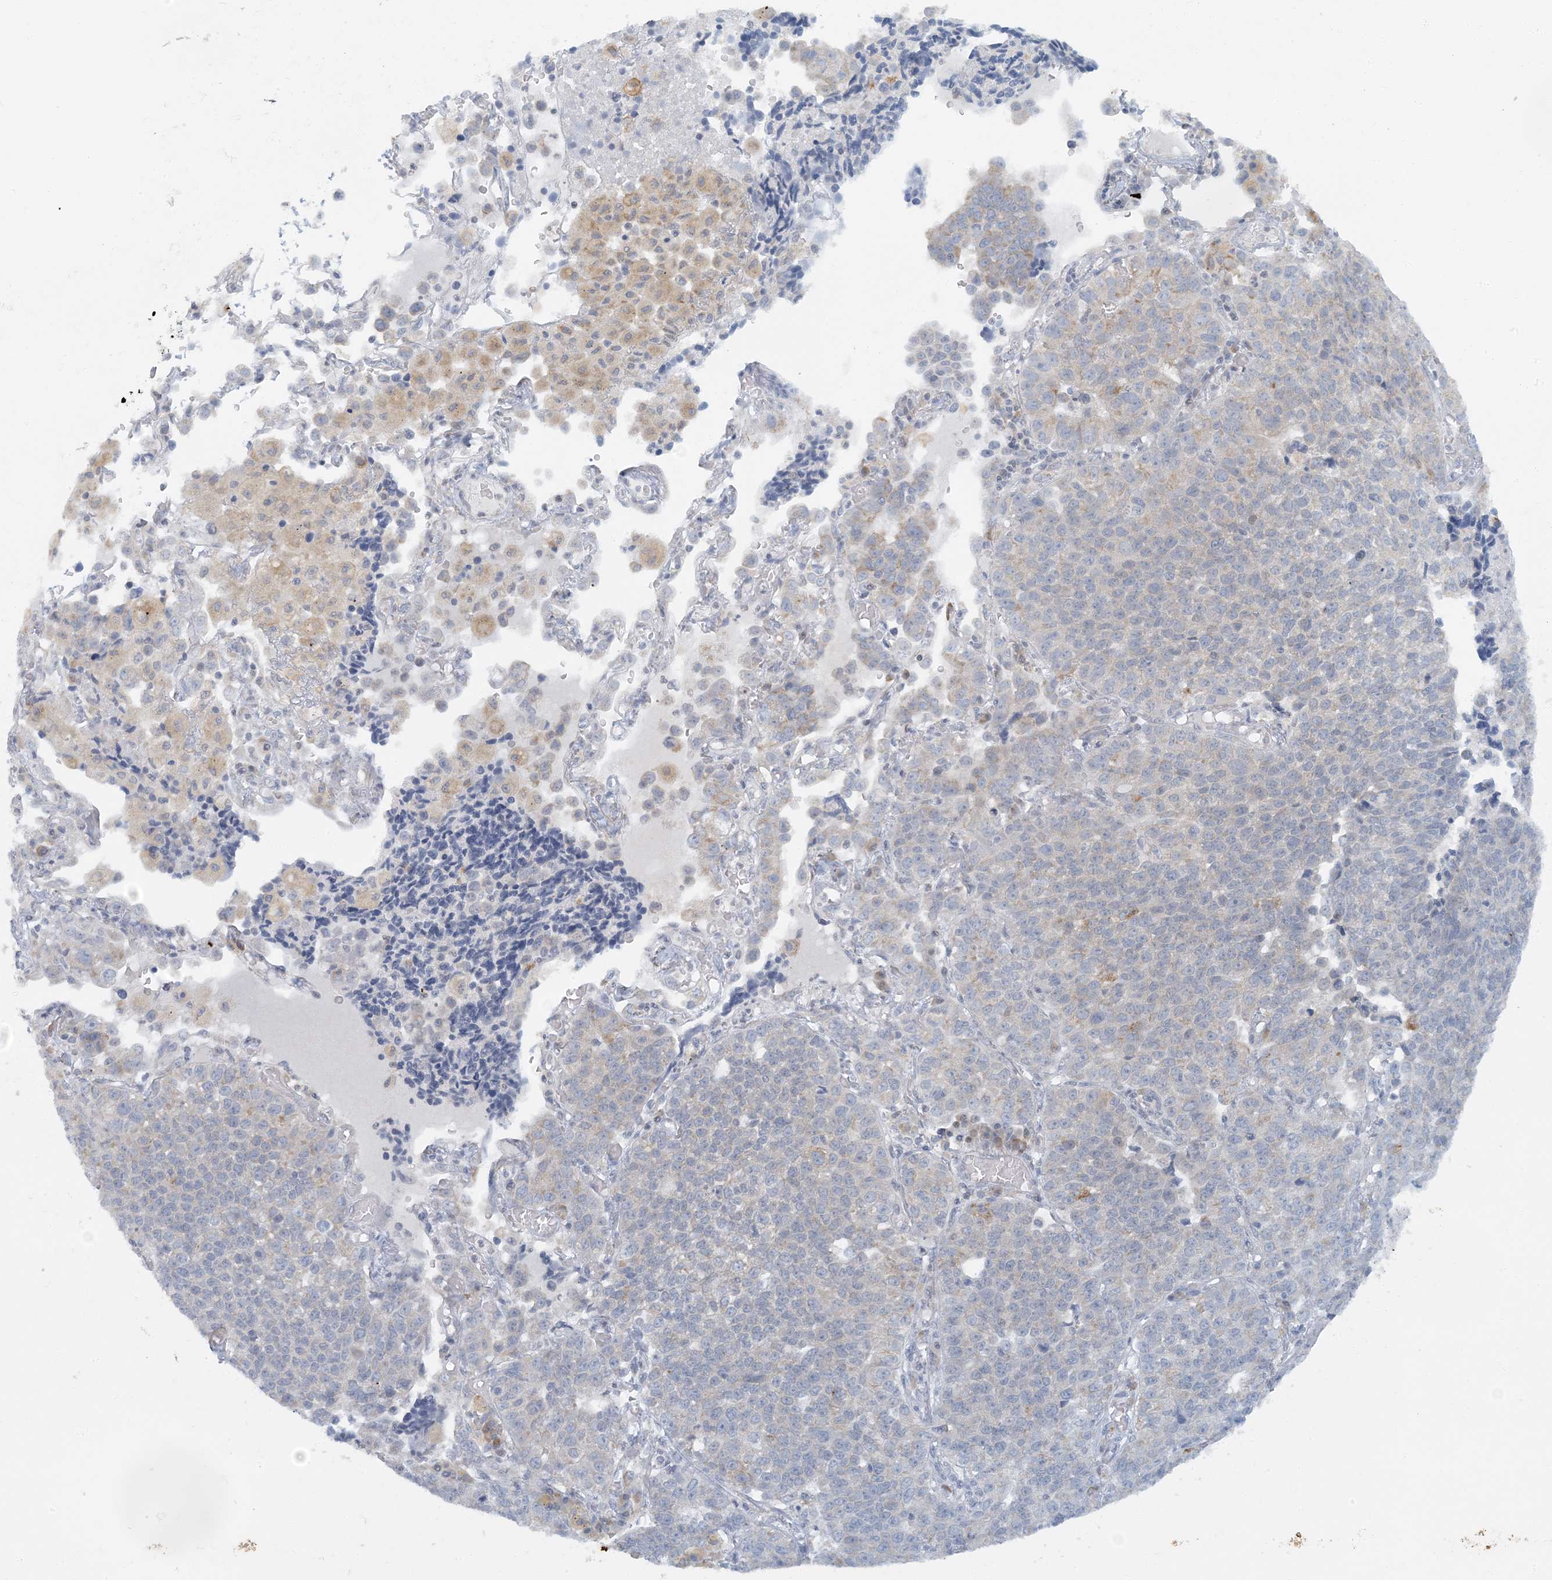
{"staining": {"intensity": "negative", "quantity": "none", "location": "none"}, "tissue": "lung cancer", "cell_type": "Tumor cells", "image_type": "cancer", "snomed": [{"axis": "morphology", "description": "Adenocarcinoma, NOS"}, {"axis": "topography", "description": "Lung"}], "caption": "This is an immunohistochemistry photomicrograph of lung cancer. There is no positivity in tumor cells.", "gene": "AK9", "patient": {"sex": "male", "age": 49}}